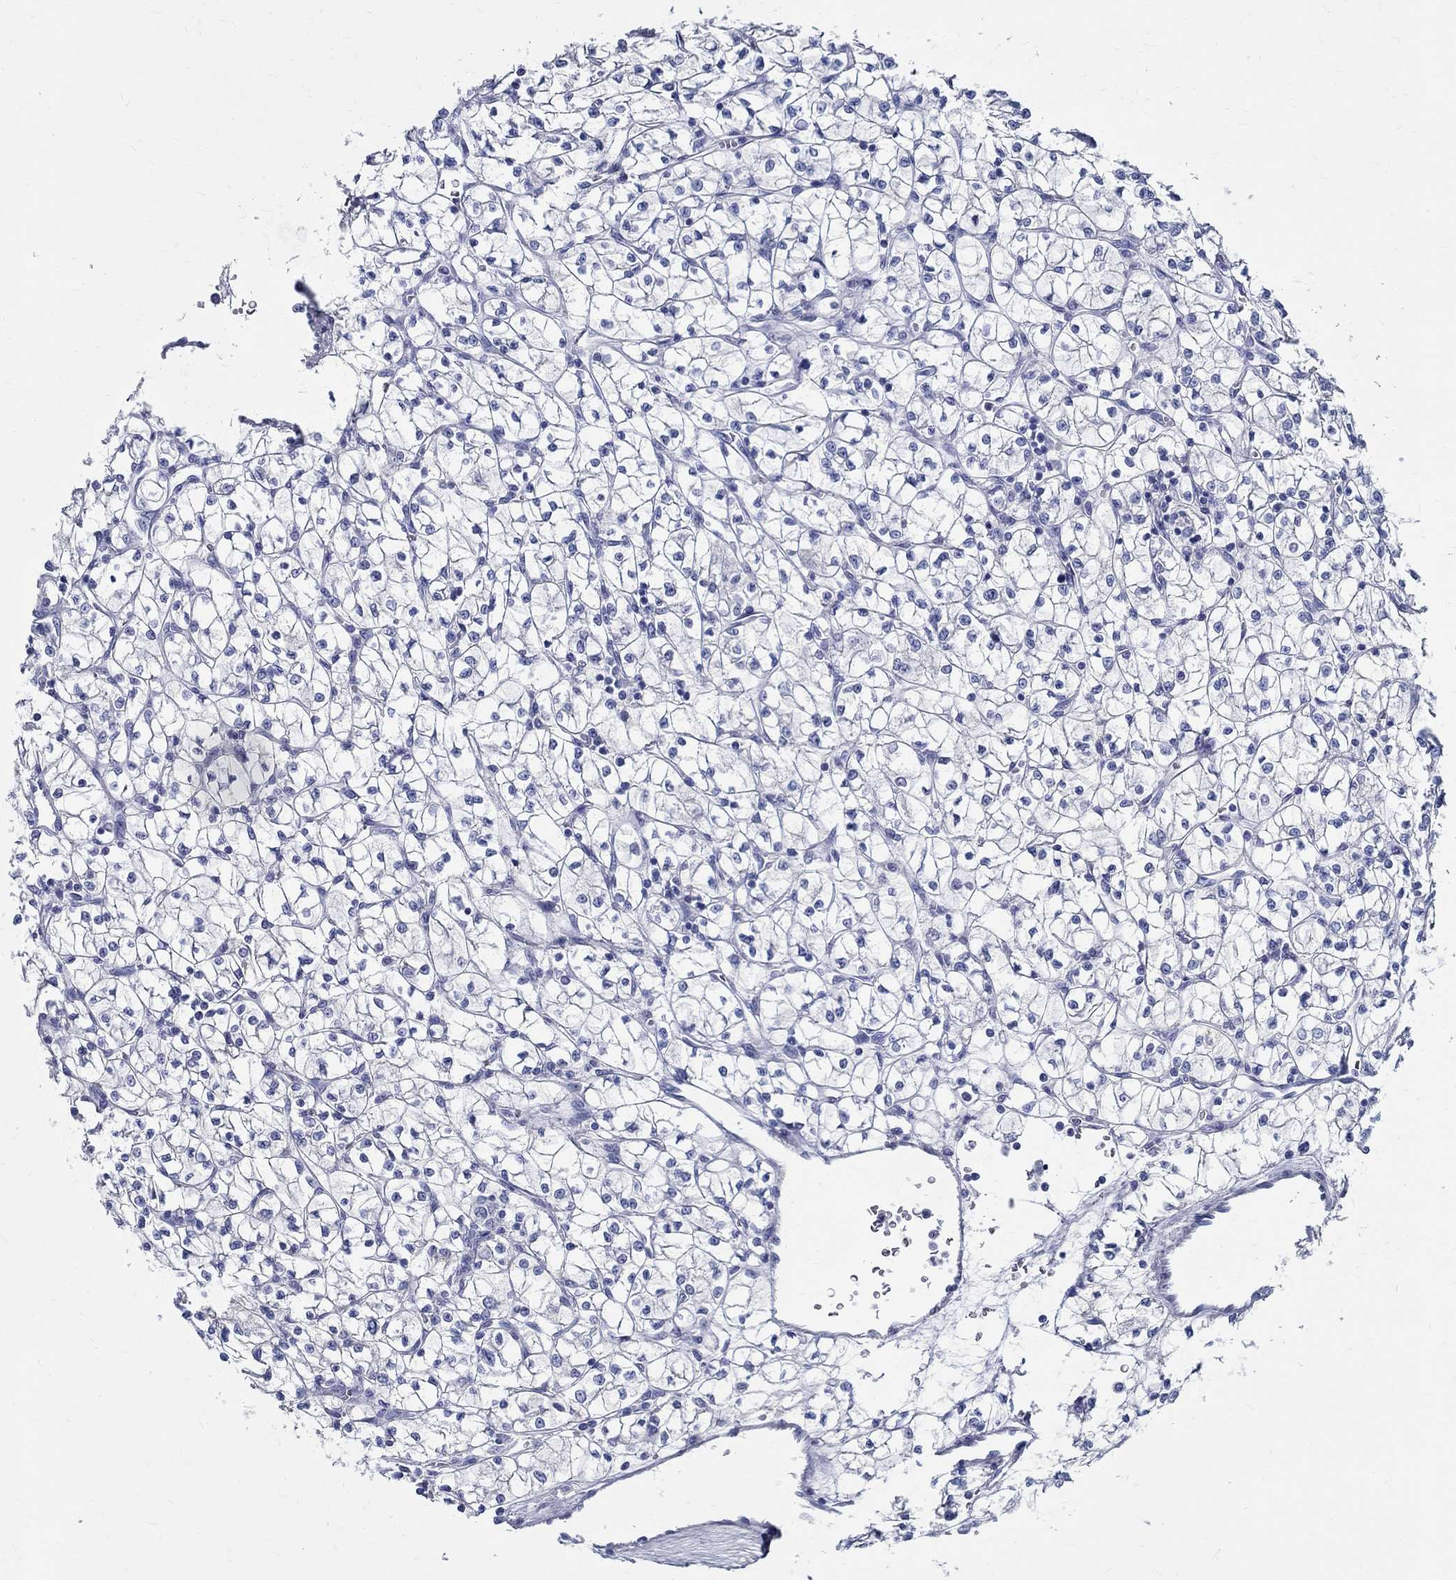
{"staining": {"intensity": "negative", "quantity": "none", "location": "none"}, "tissue": "renal cancer", "cell_type": "Tumor cells", "image_type": "cancer", "snomed": [{"axis": "morphology", "description": "Adenocarcinoma, NOS"}, {"axis": "topography", "description": "Kidney"}], "caption": "High magnification brightfield microscopy of adenocarcinoma (renal) stained with DAB (brown) and counterstained with hematoxylin (blue): tumor cells show no significant positivity.", "gene": "TSPAN16", "patient": {"sex": "female", "age": 64}}